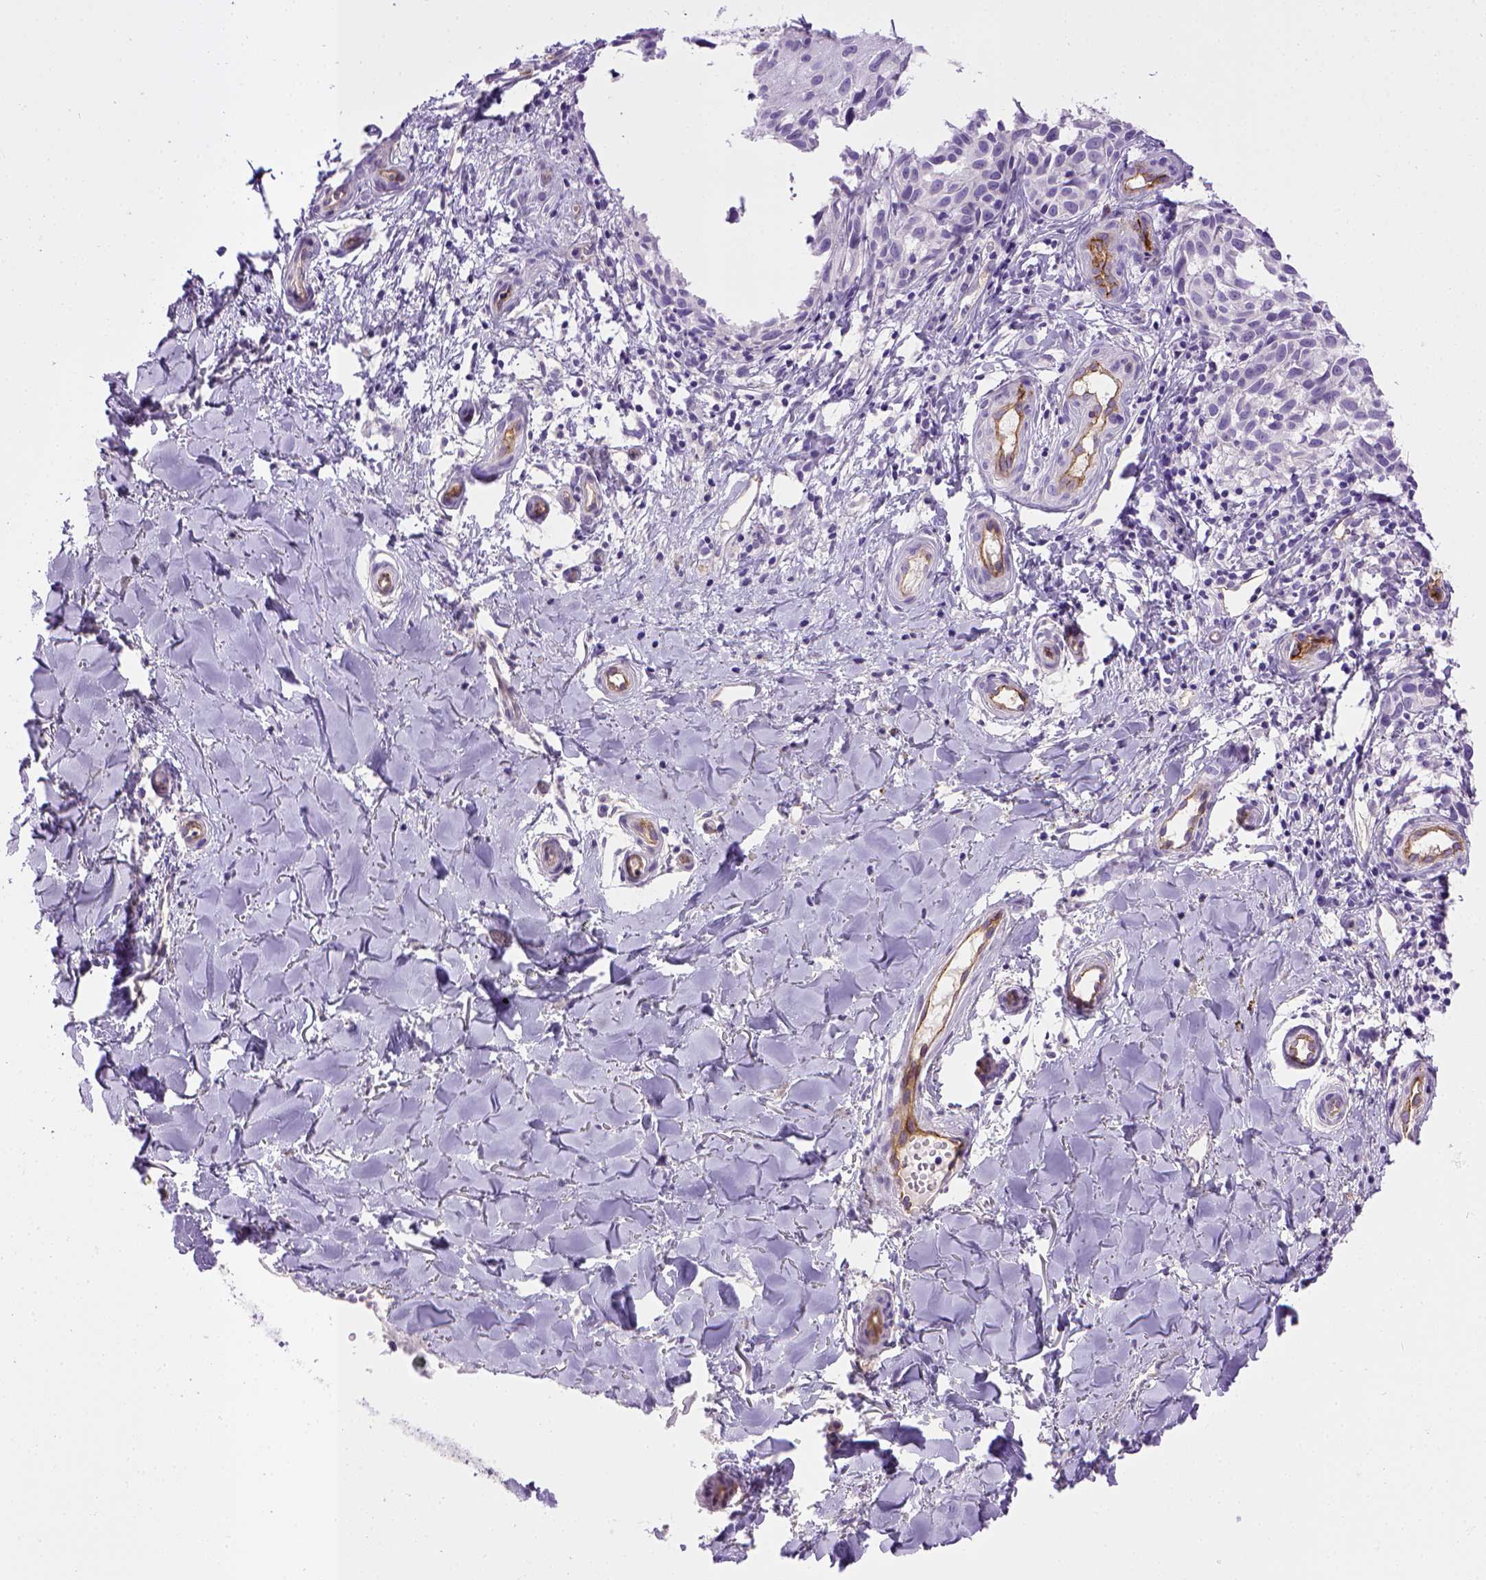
{"staining": {"intensity": "negative", "quantity": "none", "location": "none"}, "tissue": "melanoma", "cell_type": "Tumor cells", "image_type": "cancer", "snomed": [{"axis": "morphology", "description": "Malignant melanoma, NOS"}, {"axis": "topography", "description": "Skin"}], "caption": "Protein analysis of melanoma shows no significant positivity in tumor cells.", "gene": "ENG", "patient": {"sex": "female", "age": 53}}